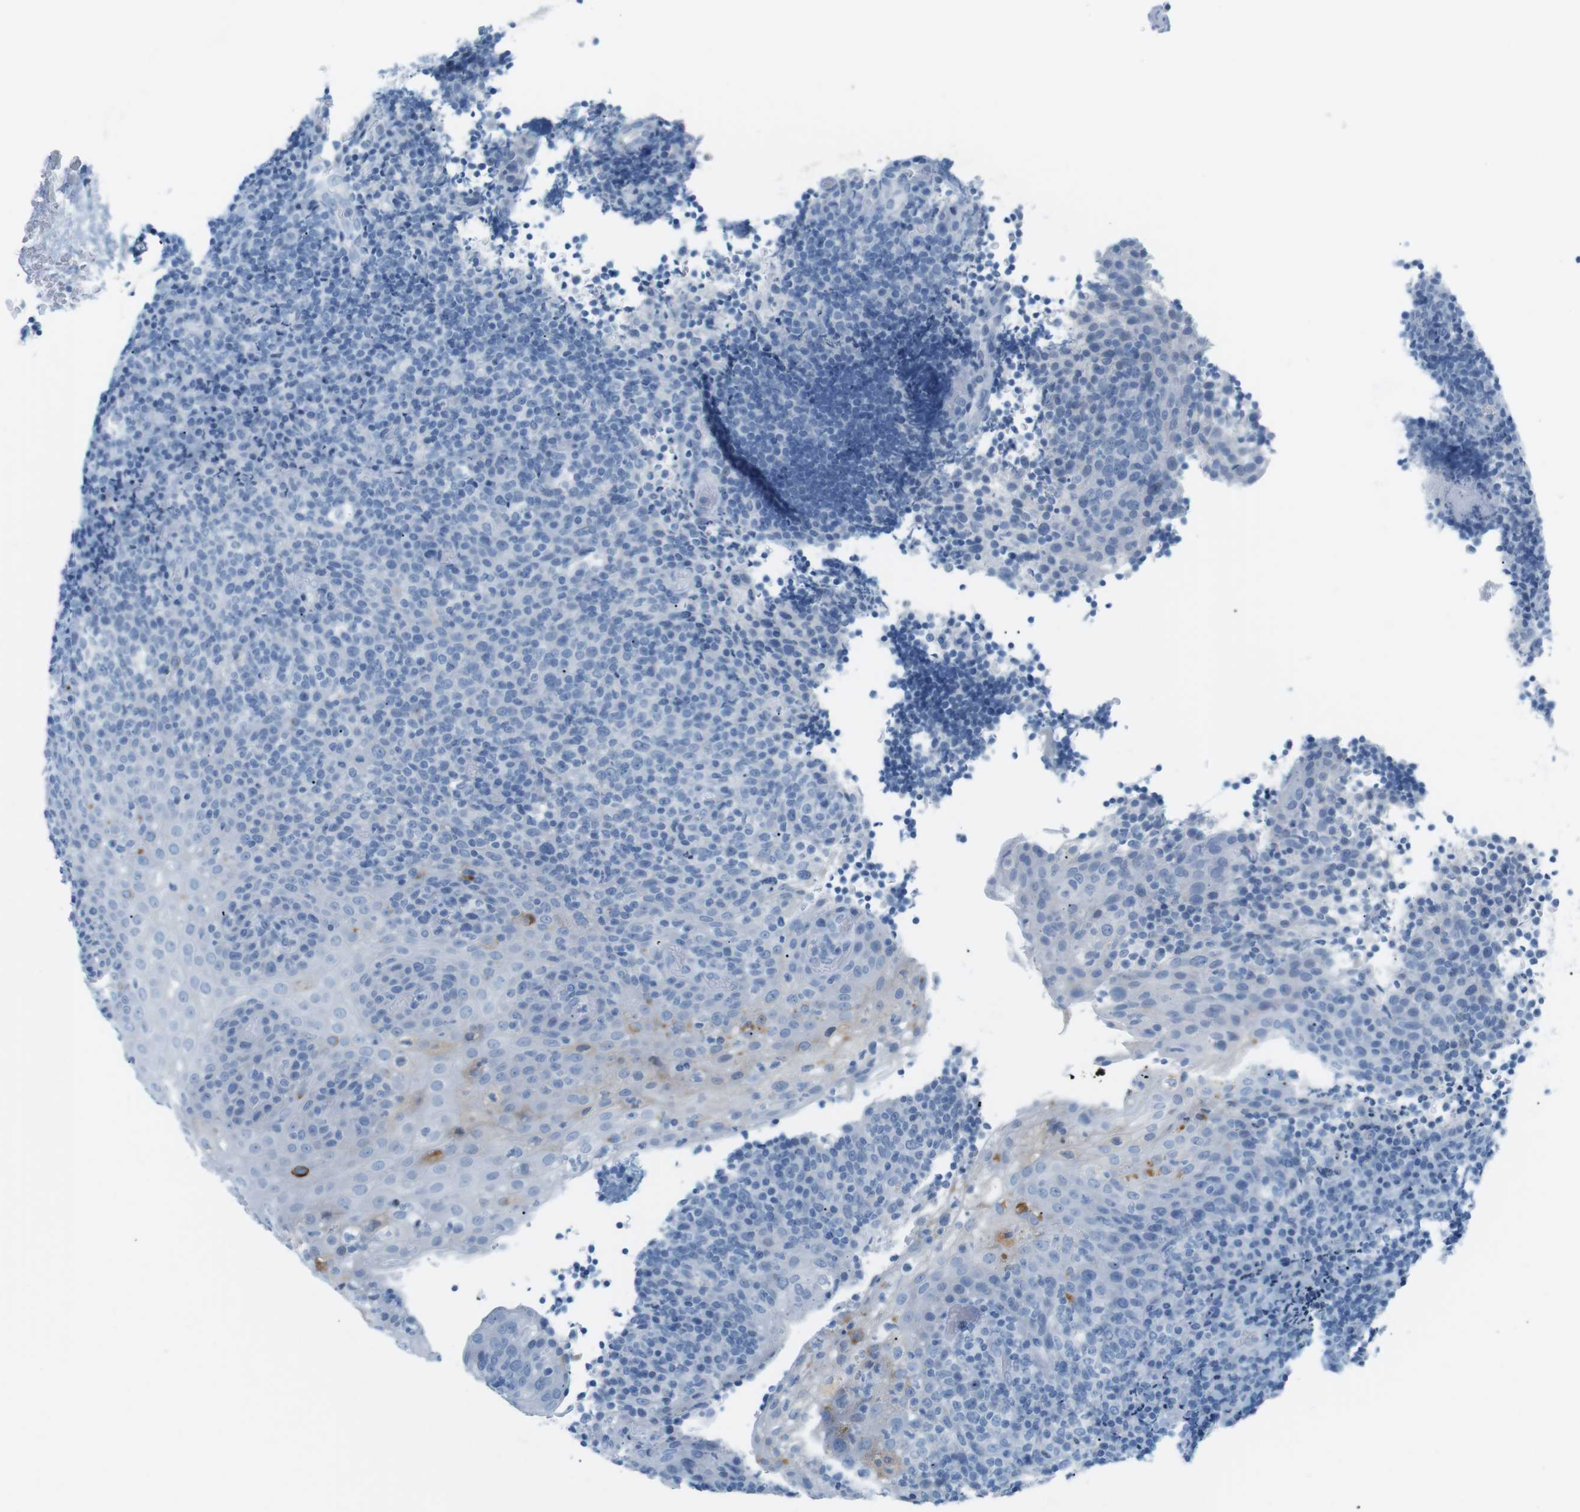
{"staining": {"intensity": "negative", "quantity": "none", "location": "none"}, "tissue": "lymphoma", "cell_type": "Tumor cells", "image_type": "cancer", "snomed": [{"axis": "morphology", "description": "Malignant lymphoma, non-Hodgkin's type, High grade"}, {"axis": "topography", "description": "Tonsil"}], "caption": "An image of human high-grade malignant lymphoma, non-Hodgkin's type is negative for staining in tumor cells.", "gene": "AZGP1", "patient": {"sex": "female", "age": 36}}